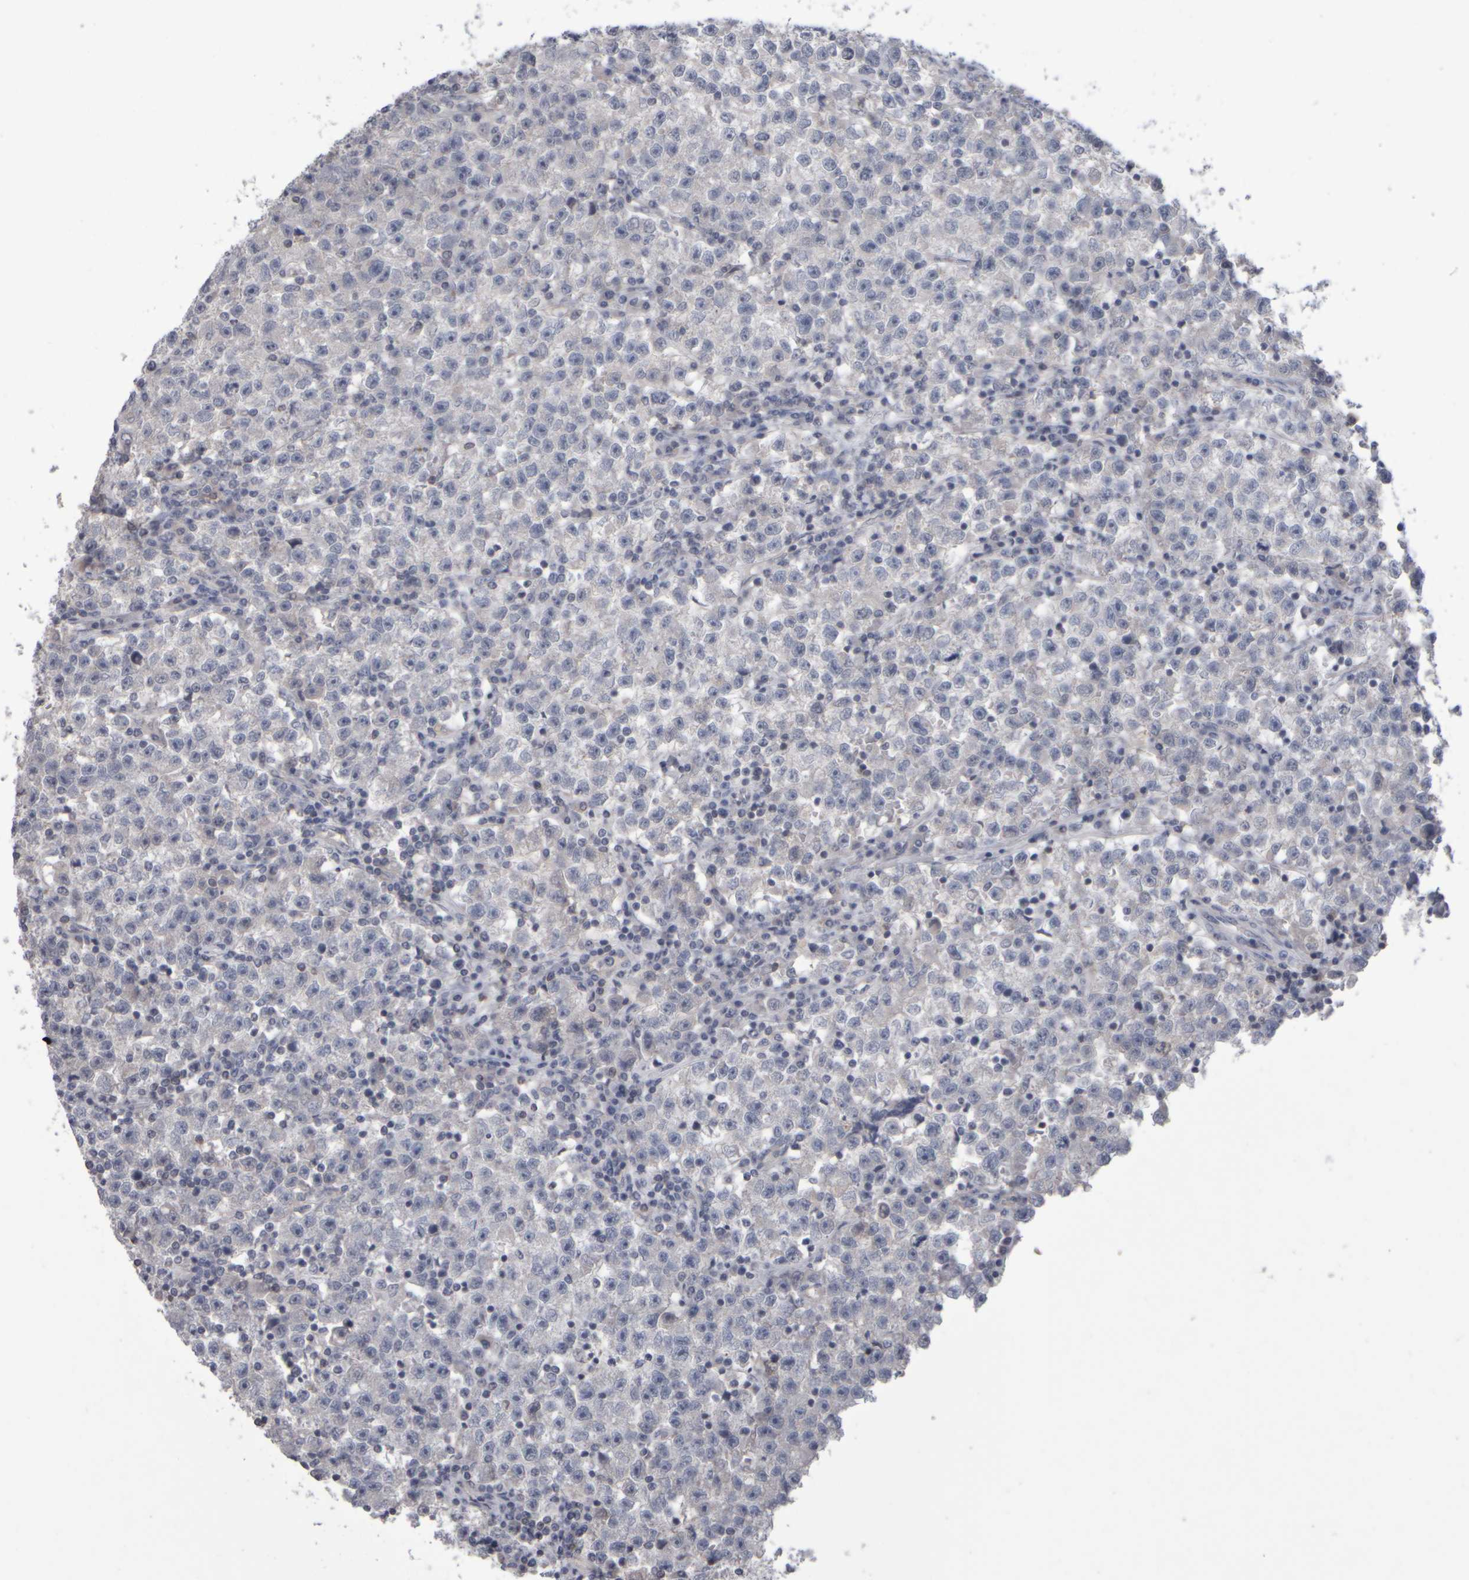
{"staining": {"intensity": "negative", "quantity": "none", "location": "none"}, "tissue": "testis cancer", "cell_type": "Tumor cells", "image_type": "cancer", "snomed": [{"axis": "morphology", "description": "Seminoma, NOS"}, {"axis": "topography", "description": "Testis"}], "caption": "High power microscopy image of an IHC photomicrograph of testis seminoma, revealing no significant positivity in tumor cells. (DAB immunohistochemistry visualized using brightfield microscopy, high magnification).", "gene": "EPHX2", "patient": {"sex": "male", "age": 22}}